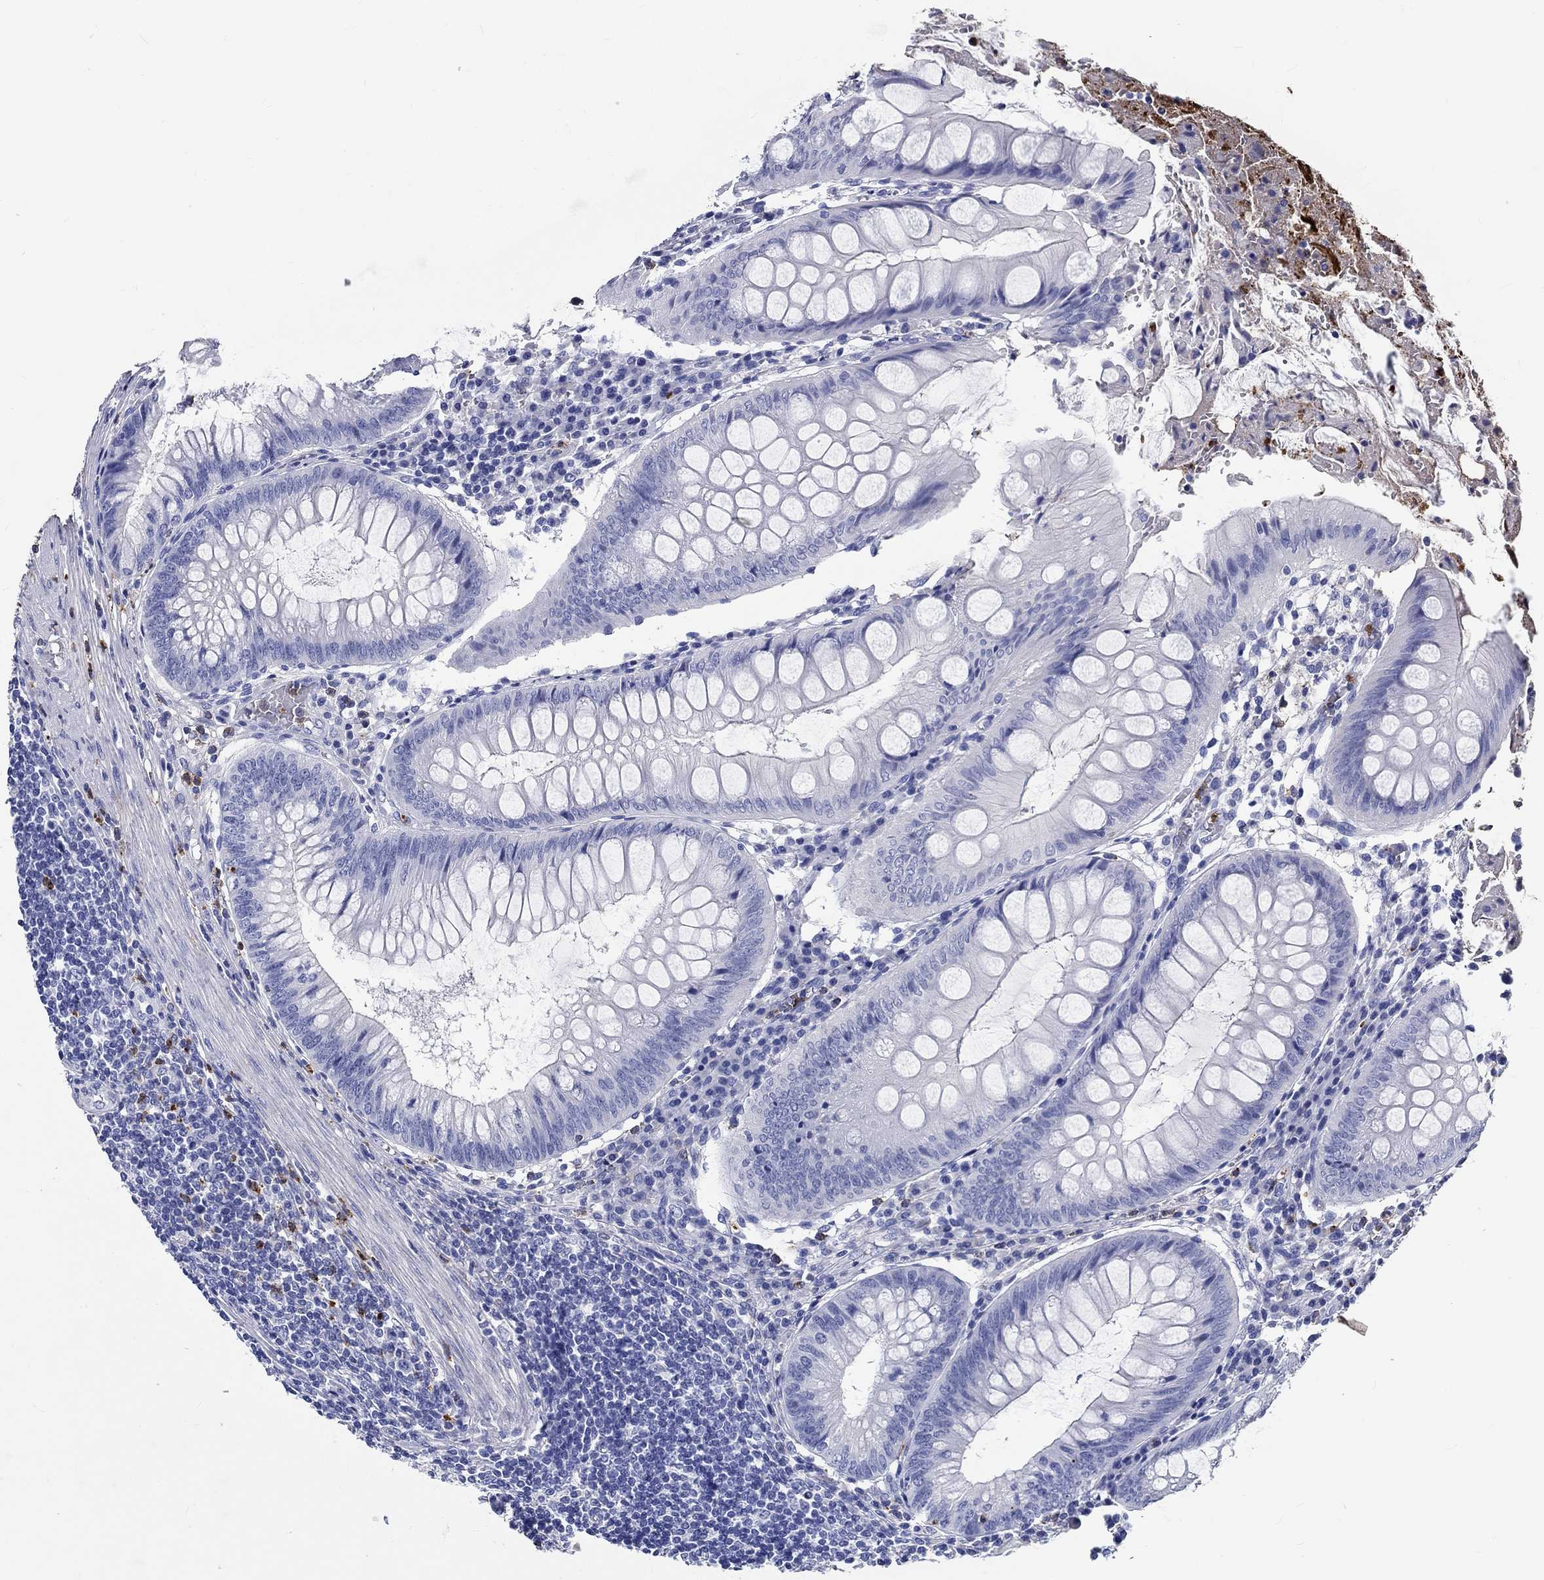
{"staining": {"intensity": "negative", "quantity": "none", "location": "none"}, "tissue": "appendix", "cell_type": "Glandular cells", "image_type": "normal", "snomed": [{"axis": "morphology", "description": "Normal tissue, NOS"}, {"axis": "morphology", "description": "Inflammation, NOS"}, {"axis": "topography", "description": "Appendix"}], "caption": "Human appendix stained for a protein using IHC demonstrates no expression in glandular cells.", "gene": "EPX", "patient": {"sex": "male", "age": 16}}